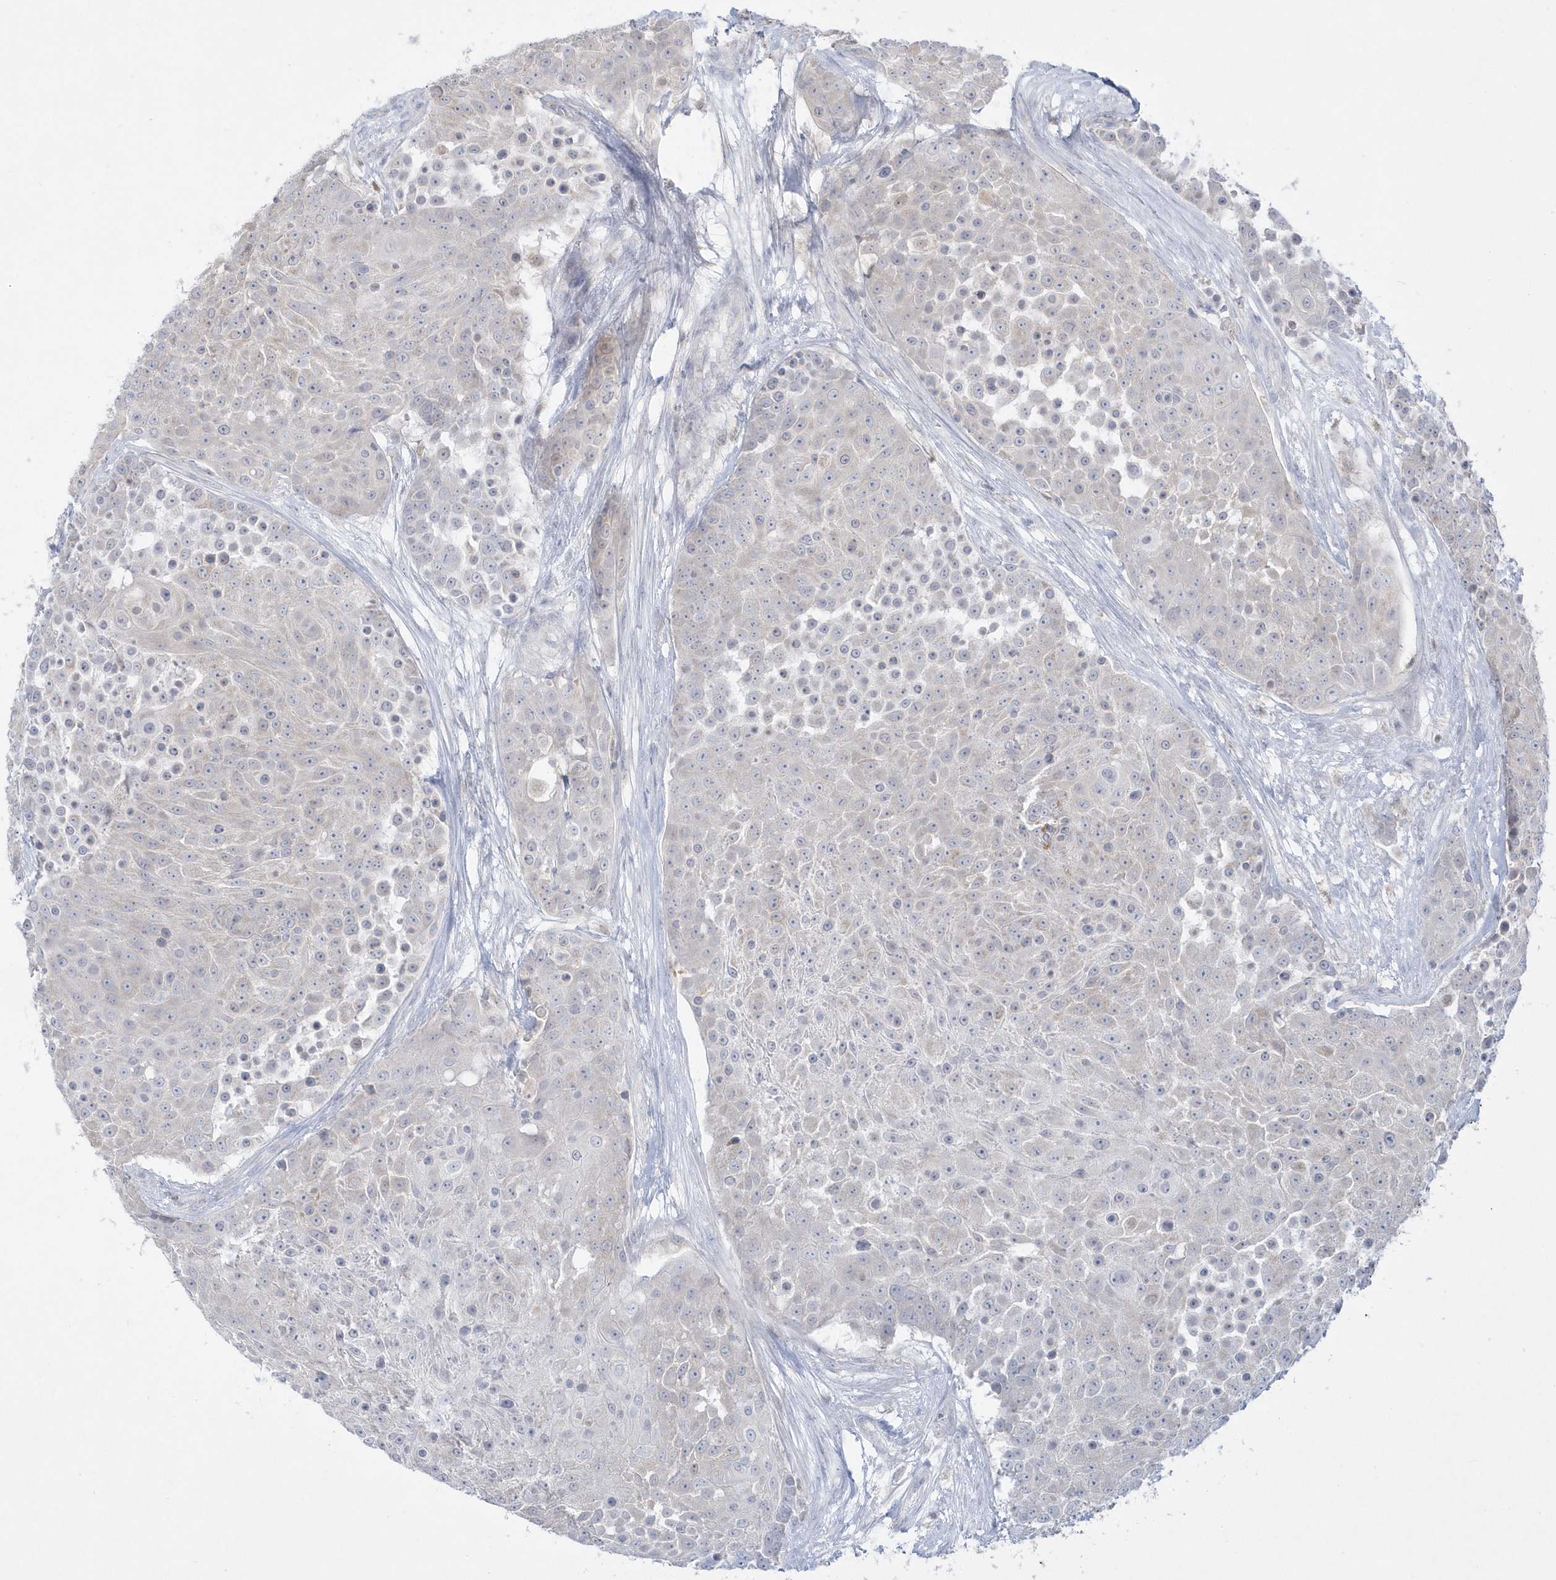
{"staining": {"intensity": "negative", "quantity": "none", "location": "none"}, "tissue": "urothelial cancer", "cell_type": "Tumor cells", "image_type": "cancer", "snomed": [{"axis": "morphology", "description": "Urothelial carcinoma, High grade"}, {"axis": "topography", "description": "Urinary bladder"}], "caption": "This is an immunohistochemistry micrograph of urothelial cancer. There is no staining in tumor cells.", "gene": "PCBD1", "patient": {"sex": "female", "age": 63}}